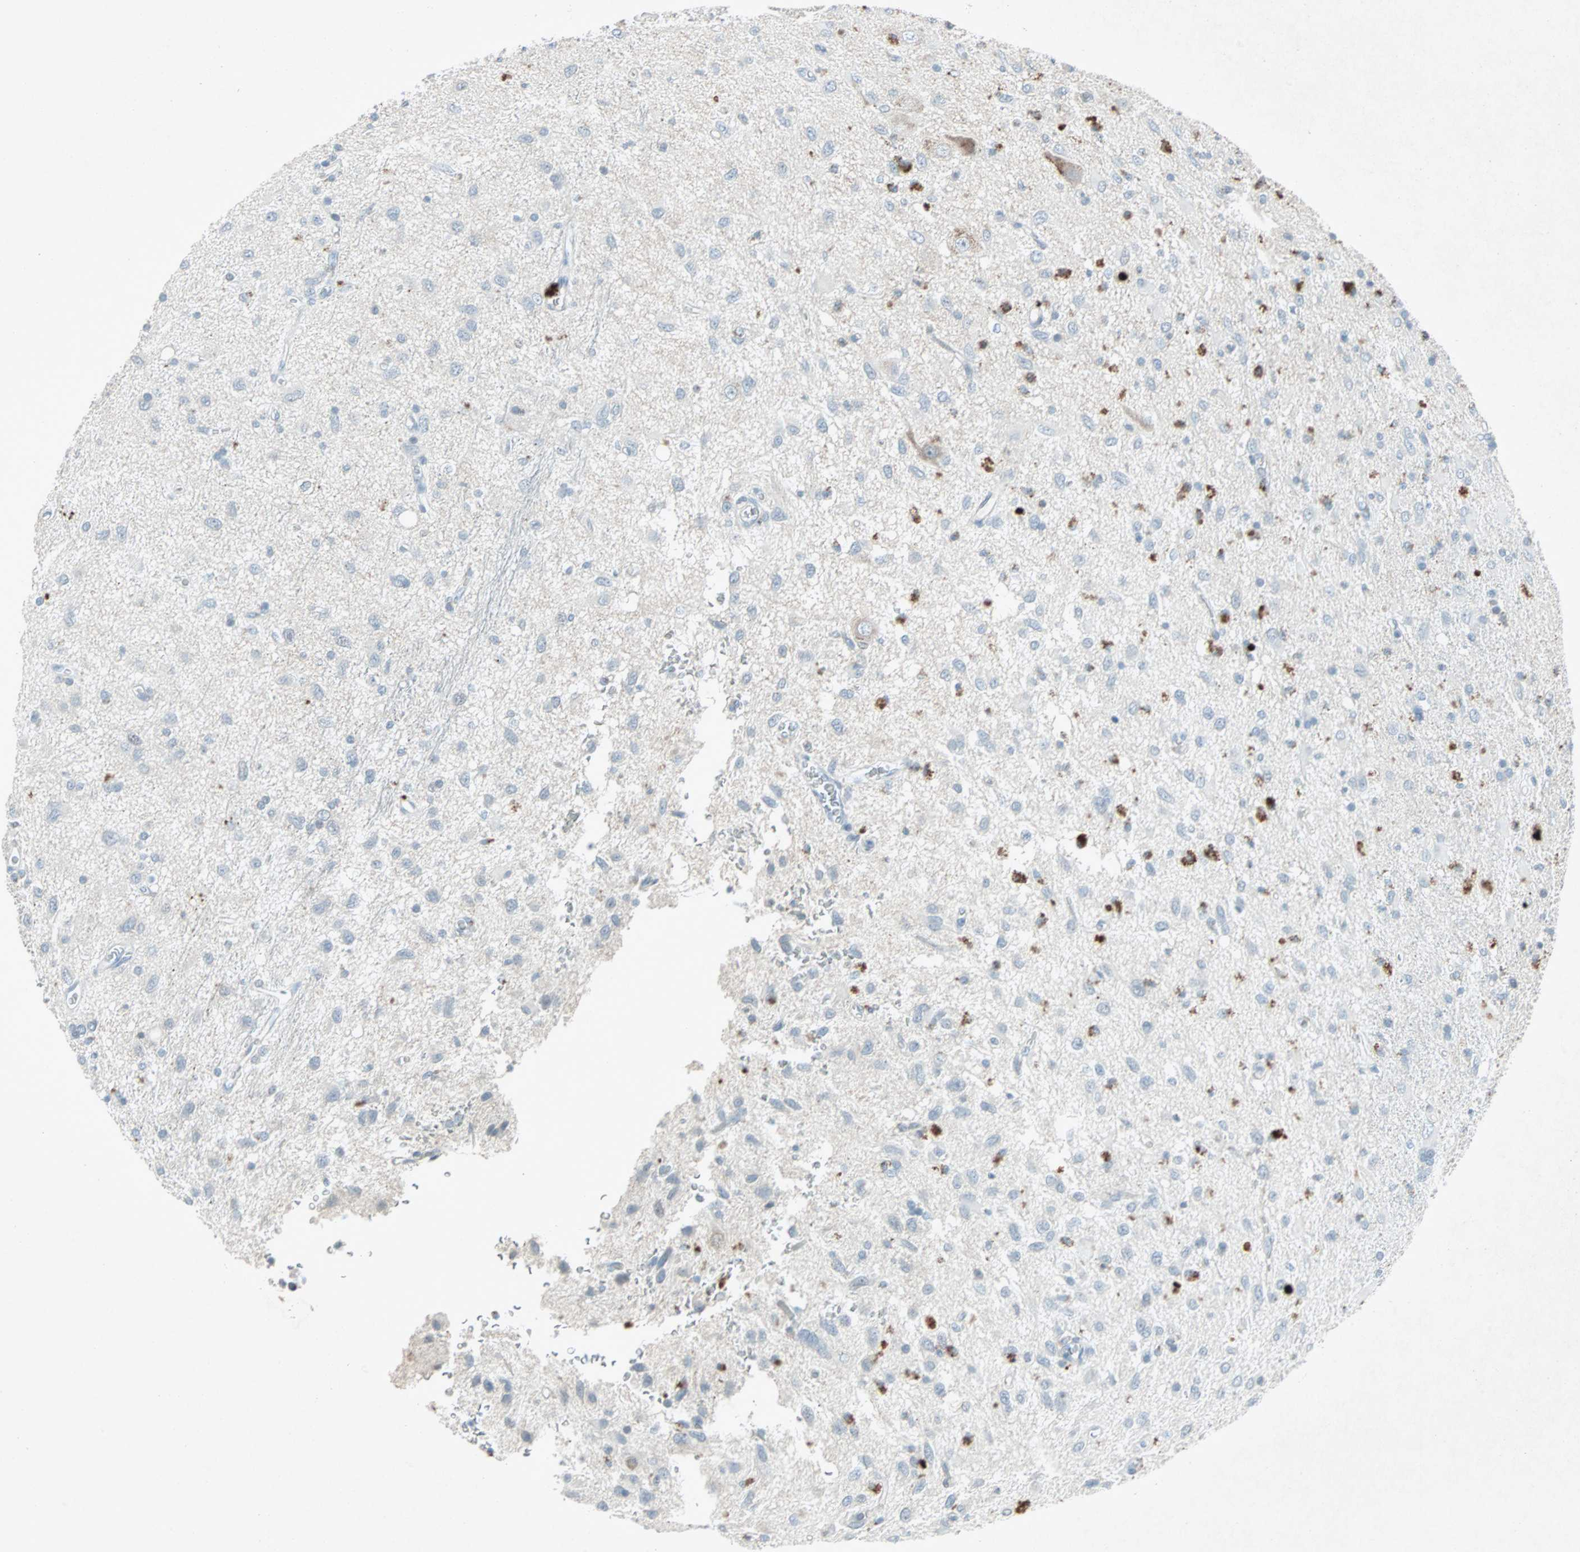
{"staining": {"intensity": "strong", "quantity": "<25%", "location": "cytoplasmic/membranous"}, "tissue": "glioma", "cell_type": "Tumor cells", "image_type": "cancer", "snomed": [{"axis": "morphology", "description": "Glioma, malignant, Low grade"}, {"axis": "topography", "description": "Brain"}], "caption": "Glioma tissue shows strong cytoplasmic/membranous staining in approximately <25% of tumor cells, visualized by immunohistochemistry.", "gene": "LANCL3", "patient": {"sex": "male", "age": 77}}